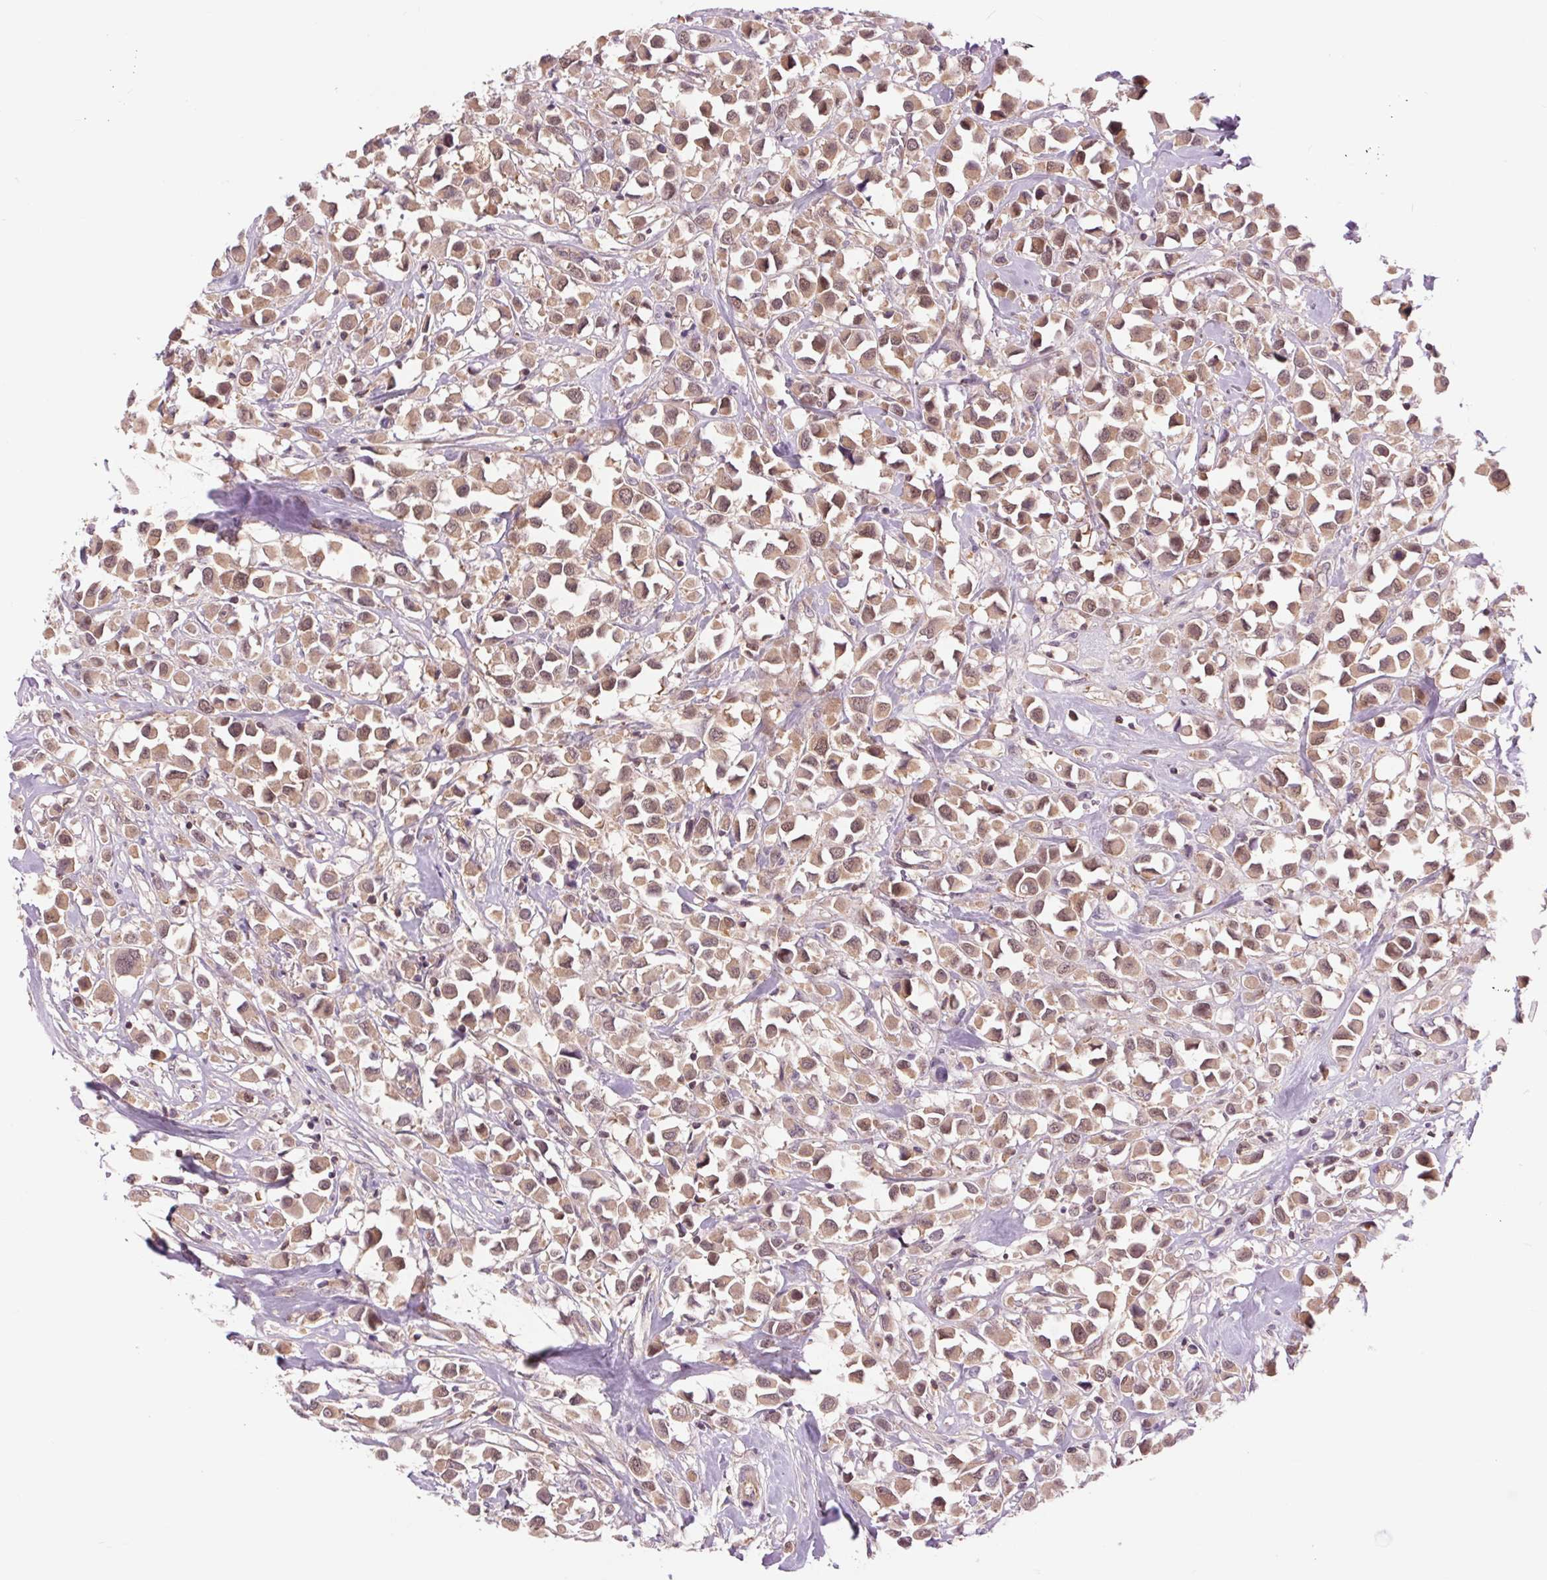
{"staining": {"intensity": "weak", "quantity": ">75%", "location": "cytoplasmic/membranous"}, "tissue": "breast cancer", "cell_type": "Tumor cells", "image_type": "cancer", "snomed": [{"axis": "morphology", "description": "Duct carcinoma"}, {"axis": "topography", "description": "Breast"}], "caption": "Immunohistochemical staining of human intraductal carcinoma (breast) reveals low levels of weak cytoplasmic/membranous positivity in approximately >75% of tumor cells. The staining was performed using DAB (3,3'-diaminobenzidine) to visualize the protein expression in brown, while the nuclei were stained in blue with hematoxylin (Magnification: 20x).", "gene": "SH3RF2", "patient": {"sex": "female", "age": 61}}